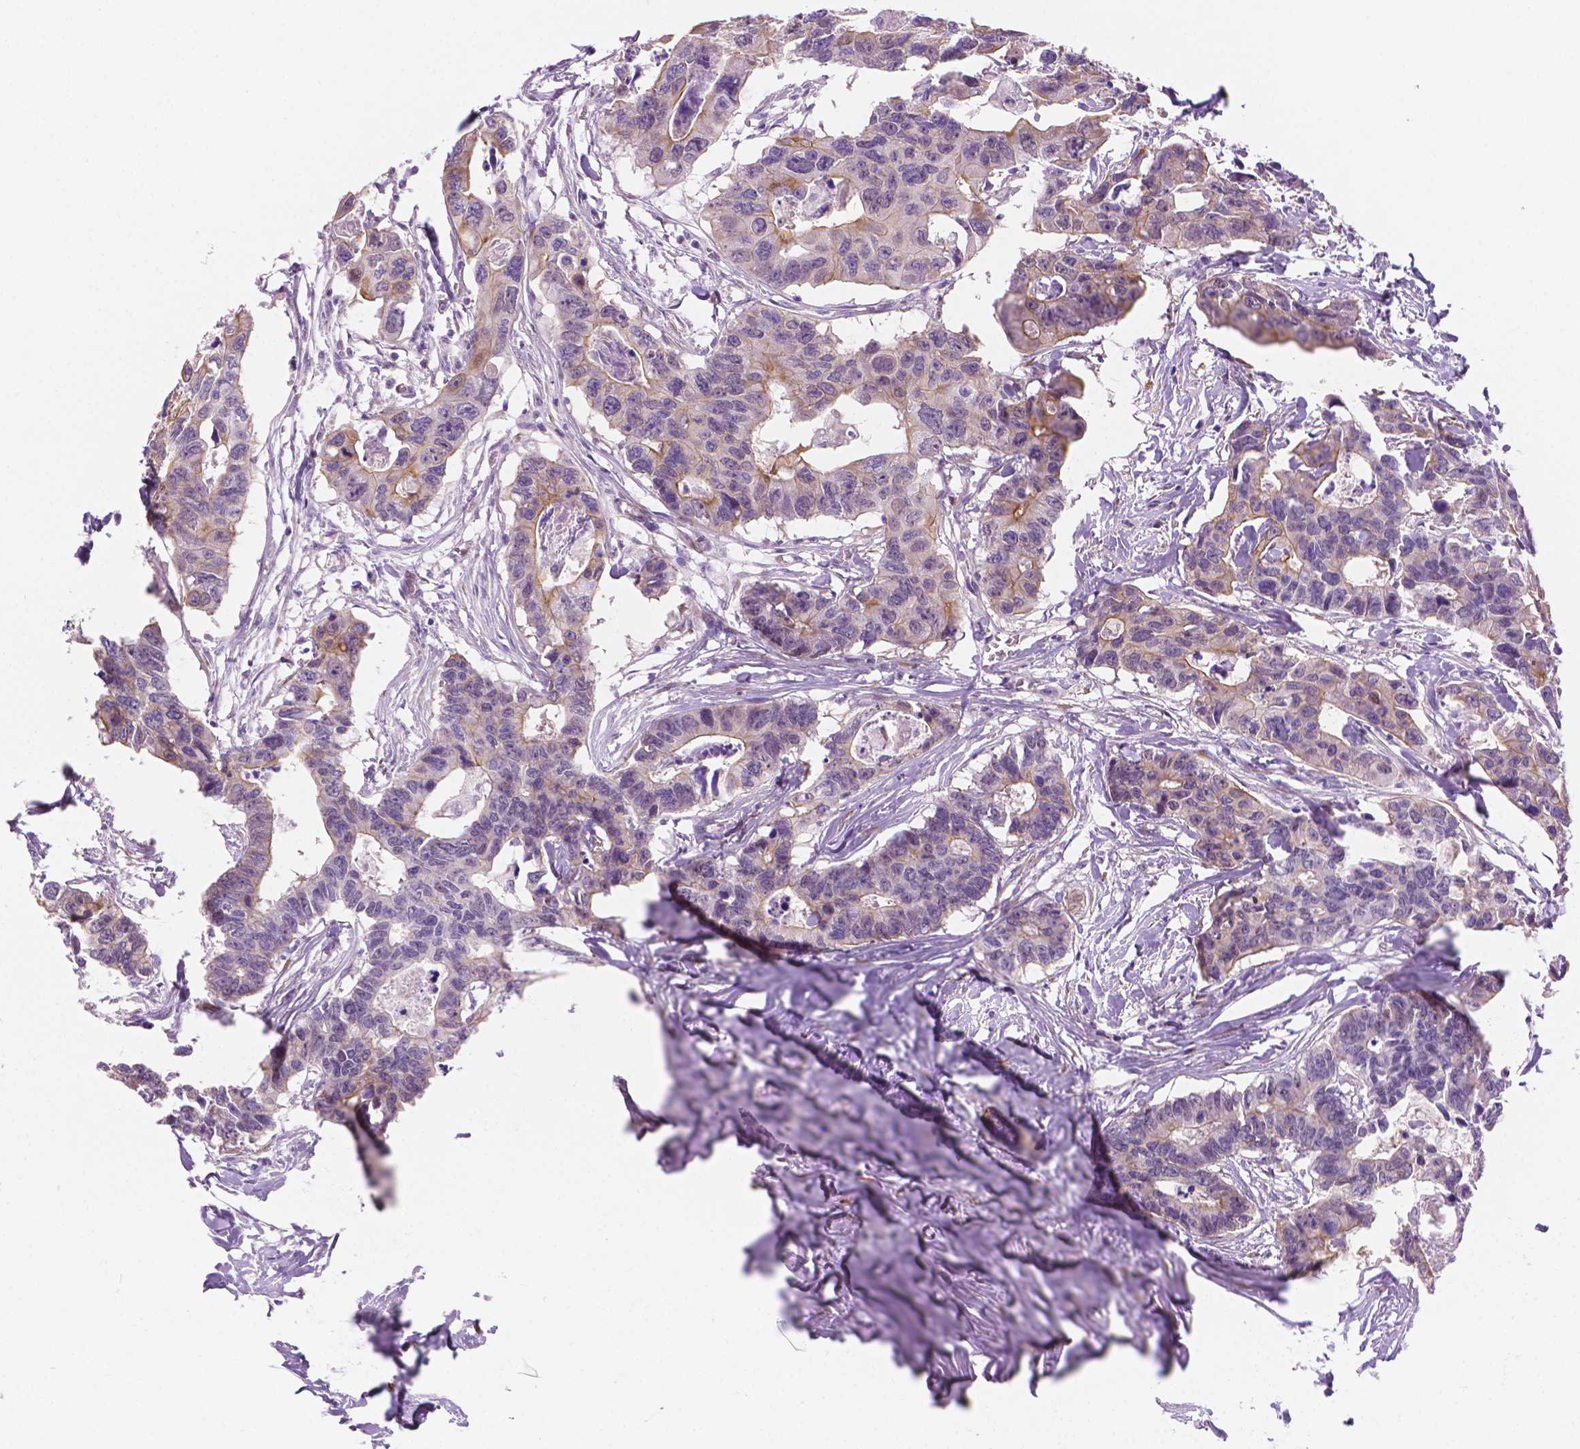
{"staining": {"intensity": "weak", "quantity": "<25%", "location": "cytoplasmic/membranous"}, "tissue": "colorectal cancer", "cell_type": "Tumor cells", "image_type": "cancer", "snomed": [{"axis": "morphology", "description": "Adenocarcinoma, NOS"}, {"axis": "topography", "description": "Rectum"}], "caption": "A histopathology image of human adenocarcinoma (colorectal) is negative for staining in tumor cells. The staining is performed using DAB (3,3'-diaminobenzidine) brown chromogen with nuclei counter-stained in using hematoxylin.", "gene": "EPPK1", "patient": {"sex": "male", "age": 57}}